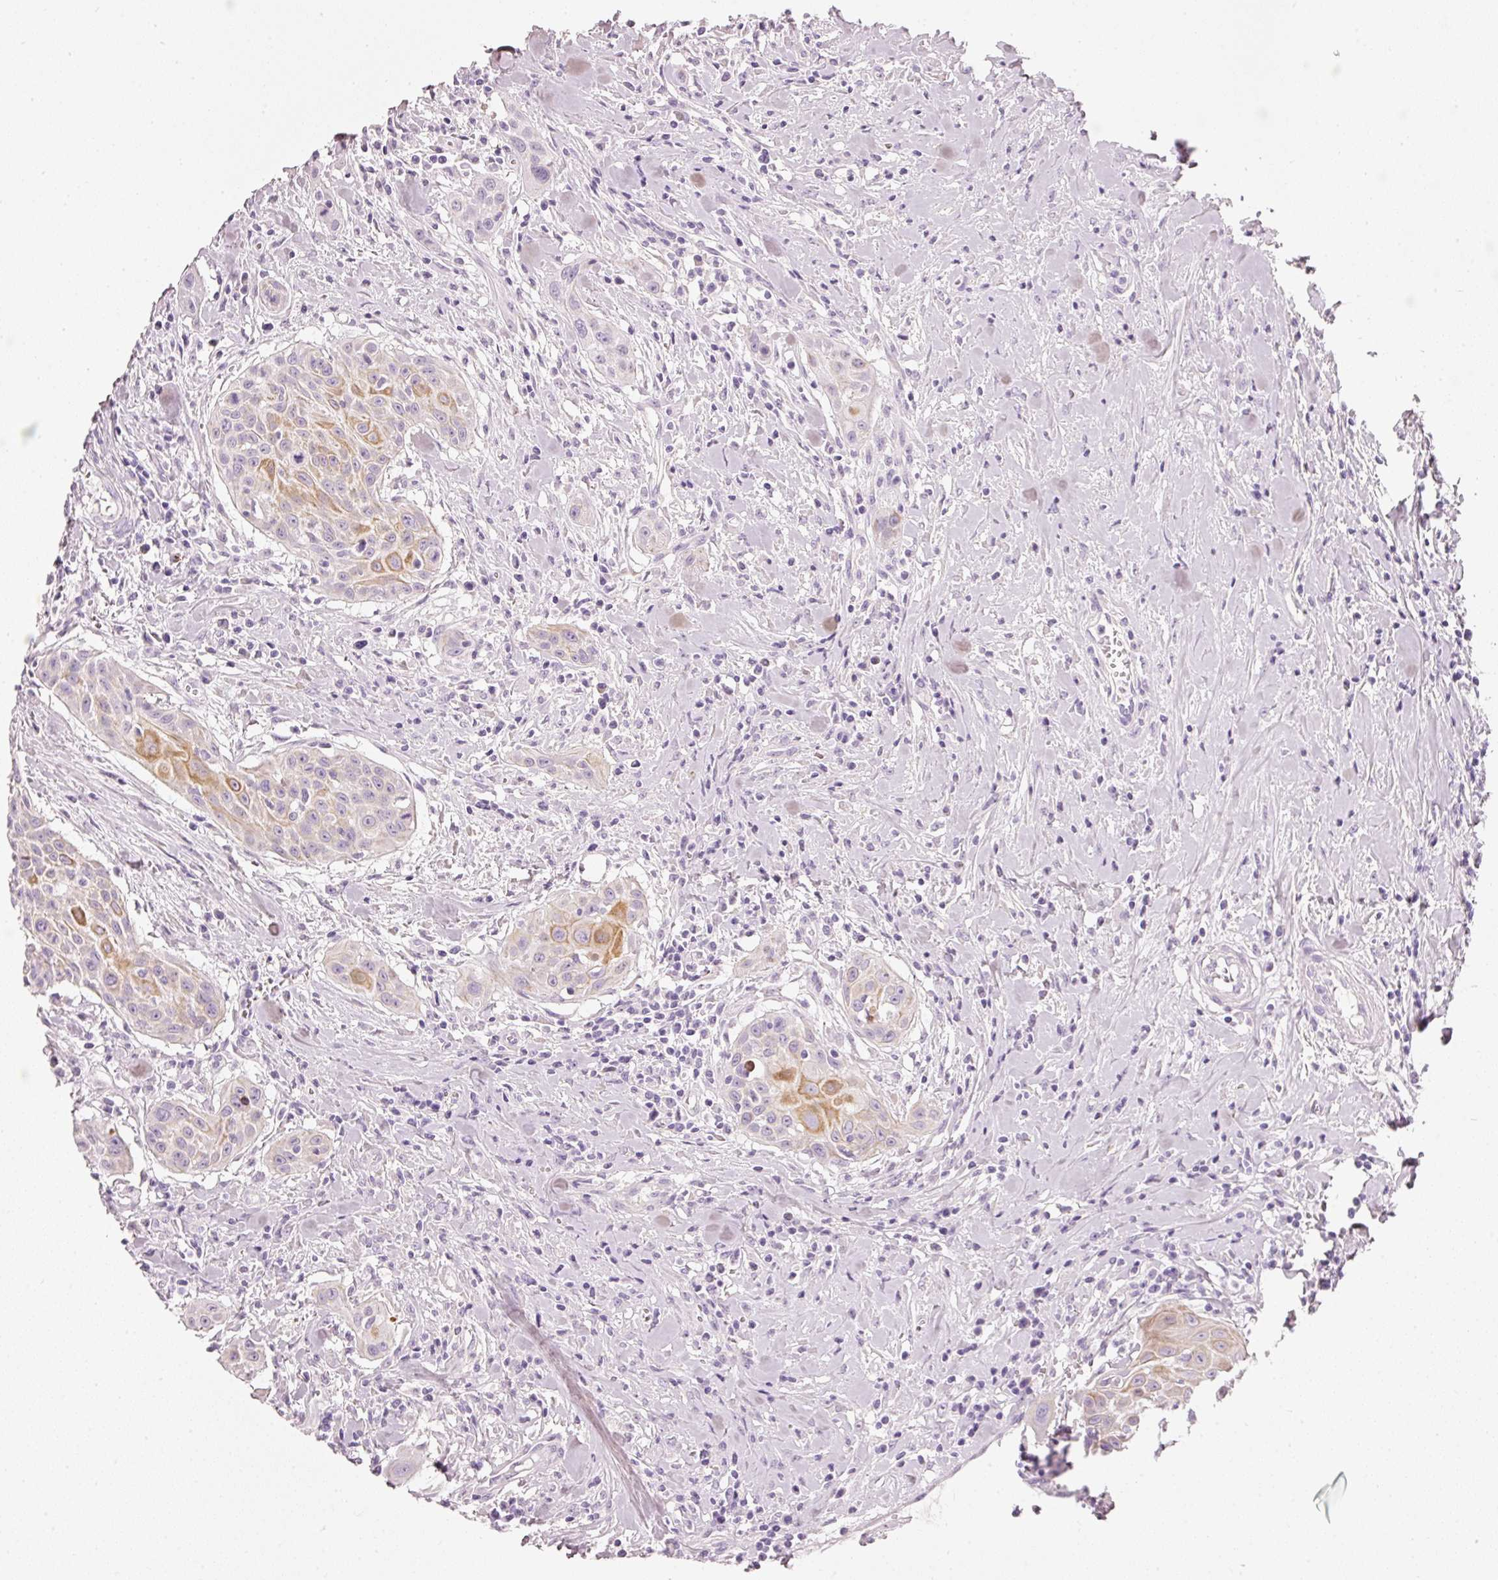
{"staining": {"intensity": "moderate", "quantity": "<25%", "location": "cytoplasmic/membranous"}, "tissue": "head and neck cancer", "cell_type": "Tumor cells", "image_type": "cancer", "snomed": [{"axis": "morphology", "description": "Squamous cell carcinoma, NOS"}, {"axis": "topography", "description": "Lymph node"}, {"axis": "topography", "description": "Salivary gland"}, {"axis": "topography", "description": "Head-Neck"}], "caption": "High-magnification brightfield microscopy of squamous cell carcinoma (head and neck) stained with DAB (brown) and counterstained with hematoxylin (blue). tumor cells exhibit moderate cytoplasmic/membranous positivity is identified in about<25% of cells.", "gene": "PDXDC1", "patient": {"sex": "female", "age": 74}}